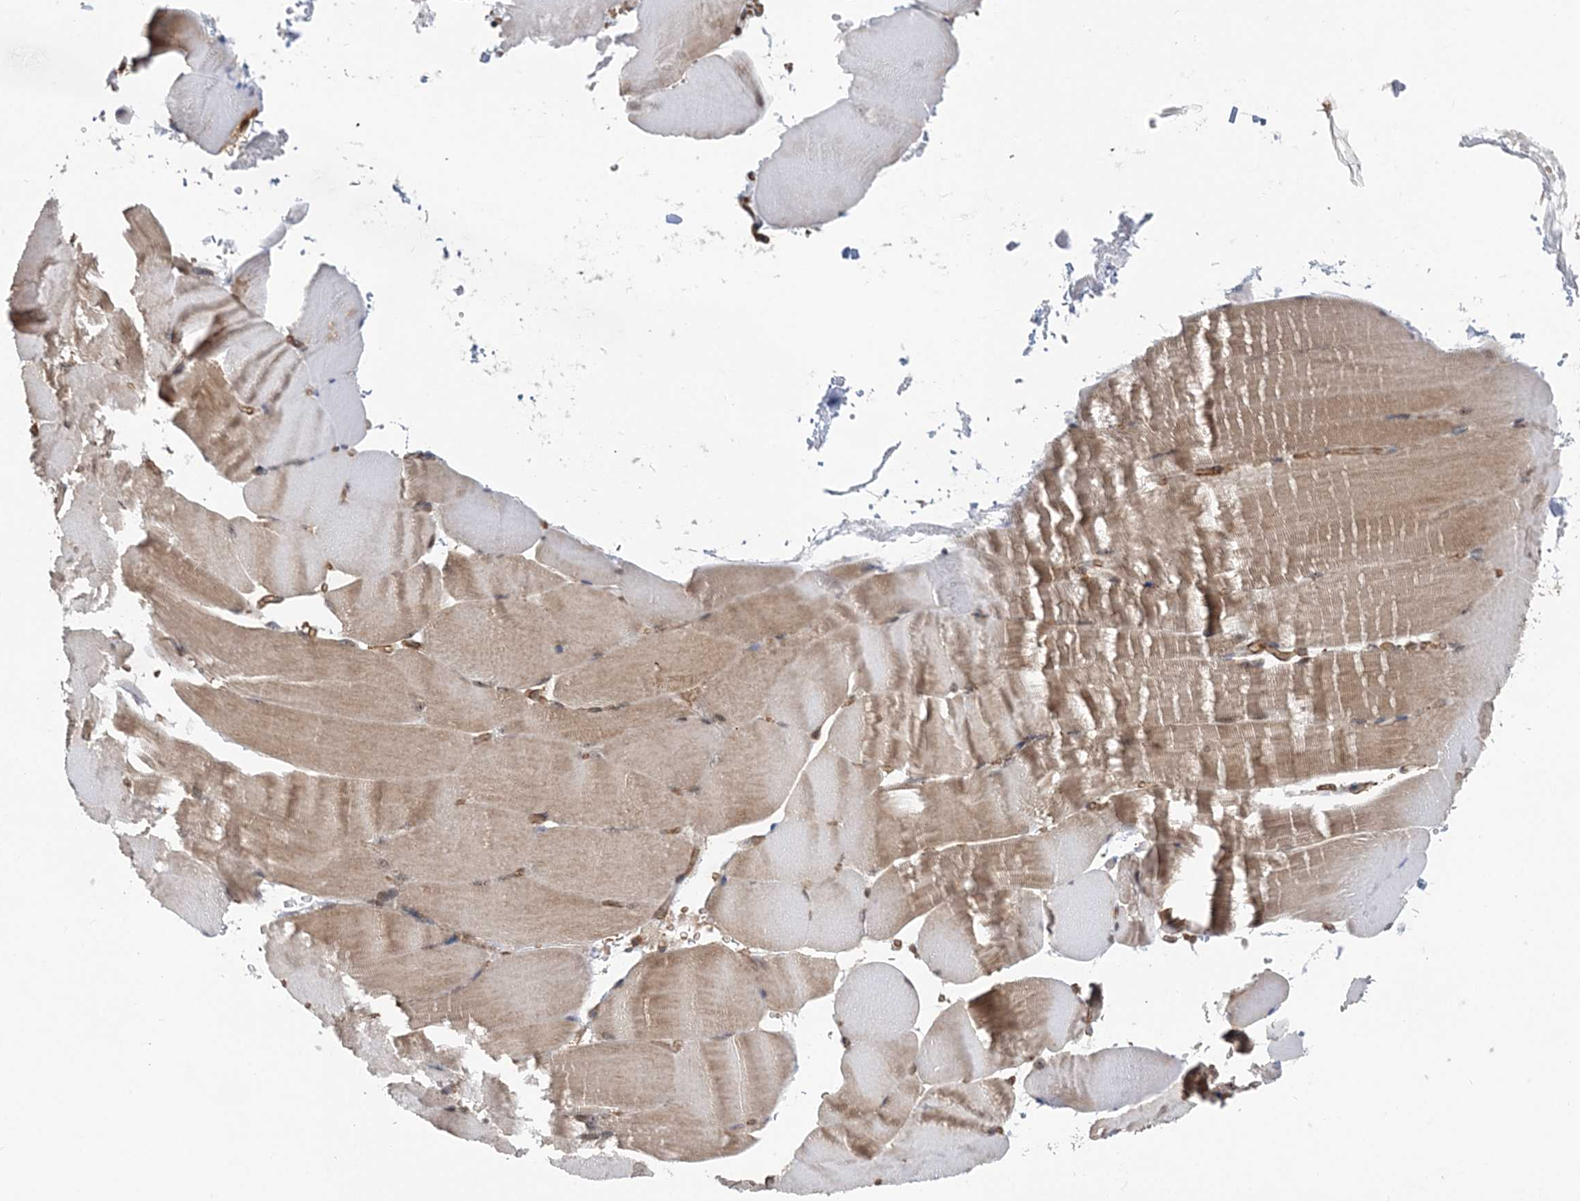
{"staining": {"intensity": "weak", "quantity": "25%-75%", "location": "cytoplasmic/membranous"}, "tissue": "skeletal muscle", "cell_type": "Myocytes", "image_type": "normal", "snomed": [{"axis": "morphology", "description": "Normal tissue, NOS"}, {"axis": "topography", "description": "Skeletal muscle"}, {"axis": "topography", "description": "Parathyroid gland"}], "caption": "IHC (DAB) staining of benign skeletal muscle displays weak cytoplasmic/membranous protein positivity in approximately 25%-75% of myocytes.", "gene": "KIF4A", "patient": {"sex": "female", "age": 37}}